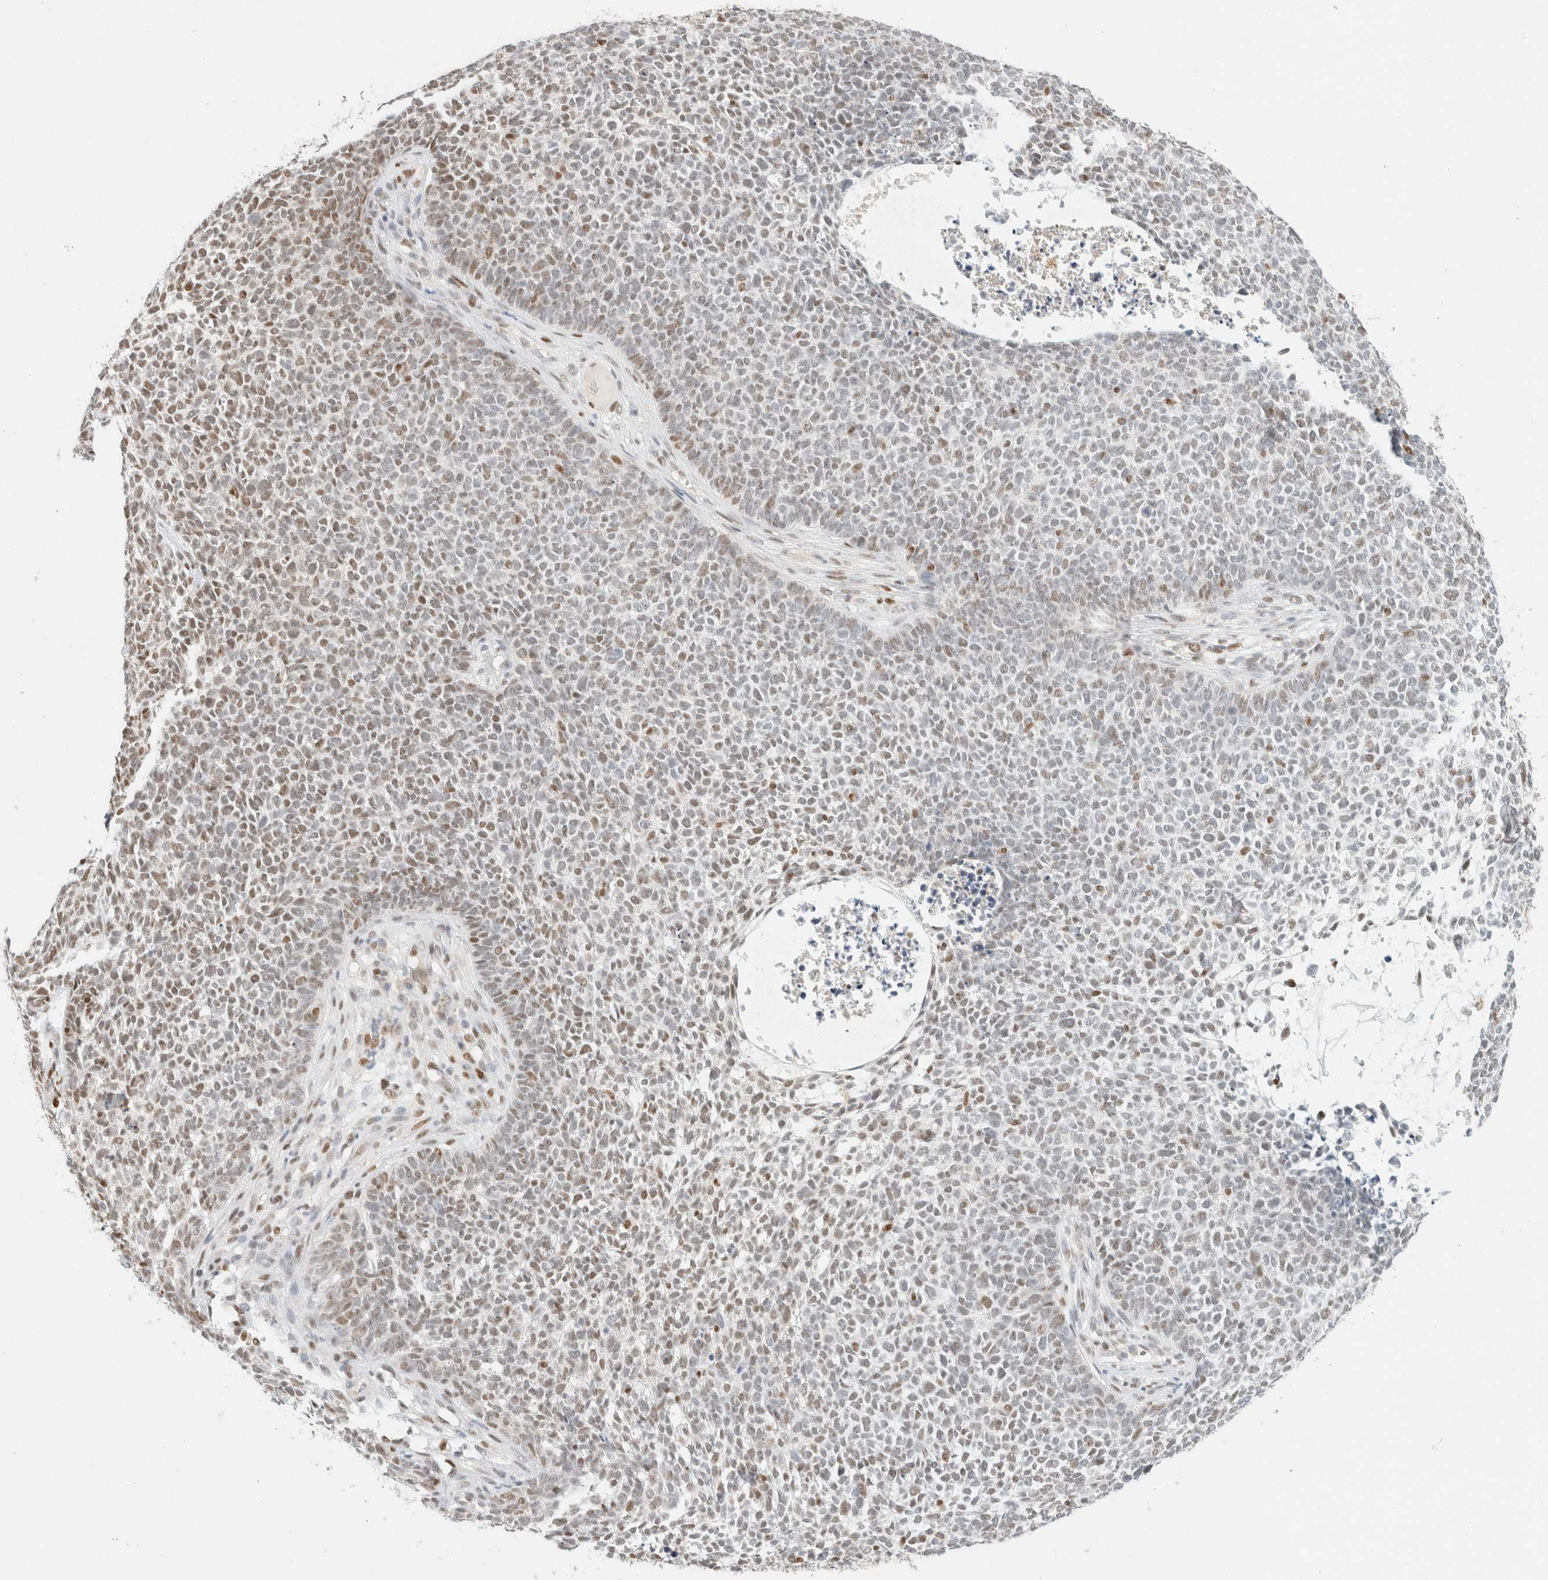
{"staining": {"intensity": "weak", "quantity": "25%-75%", "location": "nuclear"}, "tissue": "skin cancer", "cell_type": "Tumor cells", "image_type": "cancer", "snomed": [{"axis": "morphology", "description": "Basal cell carcinoma"}, {"axis": "topography", "description": "Skin"}], "caption": "IHC micrograph of neoplastic tissue: skin cancer stained using IHC displays low levels of weak protein expression localized specifically in the nuclear of tumor cells, appearing as a nuclear brown color.", "gene": "DDB2", "patient": {"sex": "female", "age": 84}}